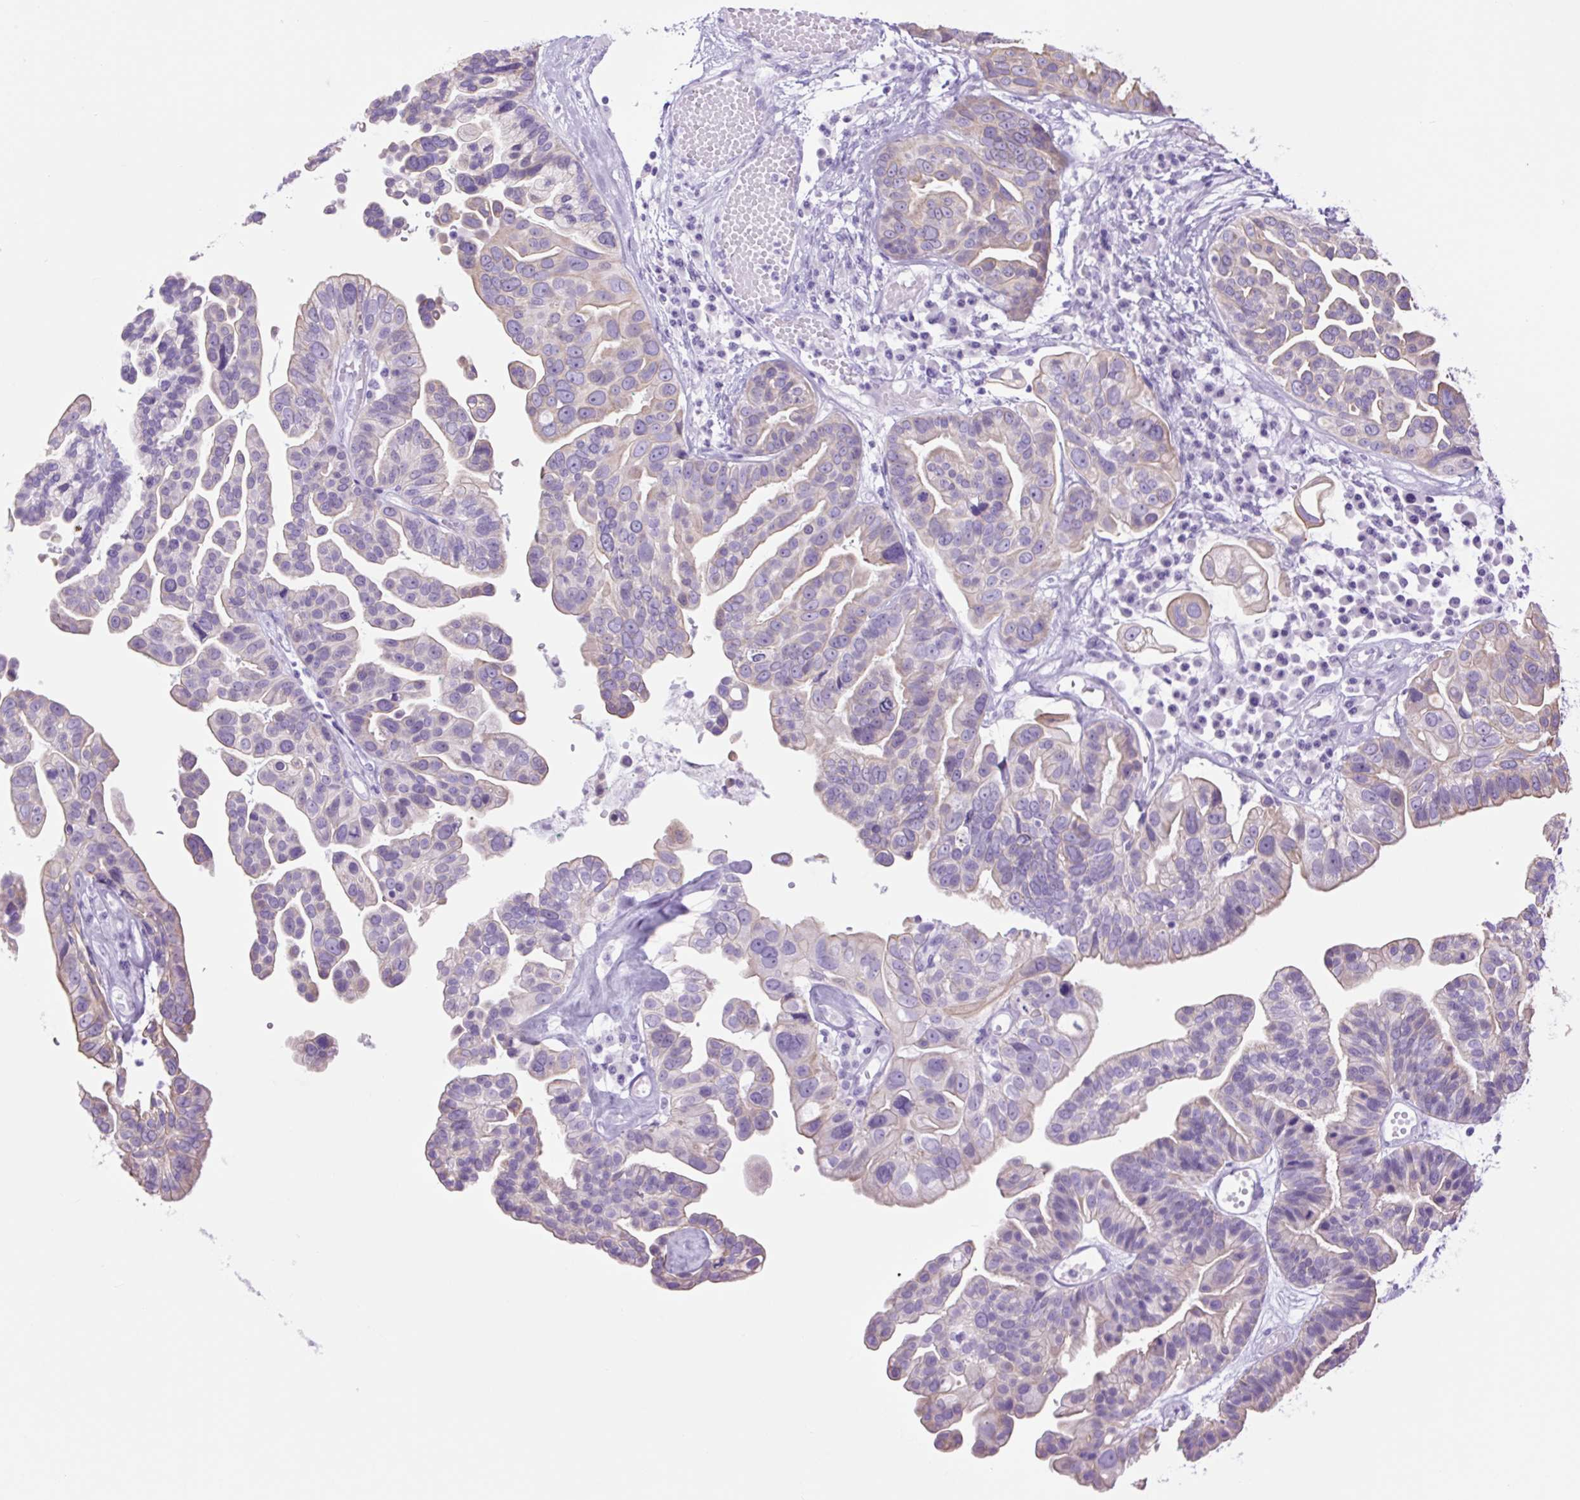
{"staining": {"intensity": "weak", "quantity": "<25%", "location": "cytoplasmic/membranous"}, "tissue": "ovarian cancer", "cell_type": "Tumor cells", "image_type": "cancer", "snomed": [{"axis": "morphology", "description": "Cystadenocarcinoma, serous, NOS"}, {"axis": "topography", "description": "Ovary"}], "caption": "High power microscopy image of an IHC image of ovarian cancer (serous cystadenocarcinoma), revealing no significant expression in tumor cells. (Immunohistochemistry (ihc), brightfield microscopy, high magnification).", "gene": "TFF2", "patient": {"sex": "female", "age": 56}}